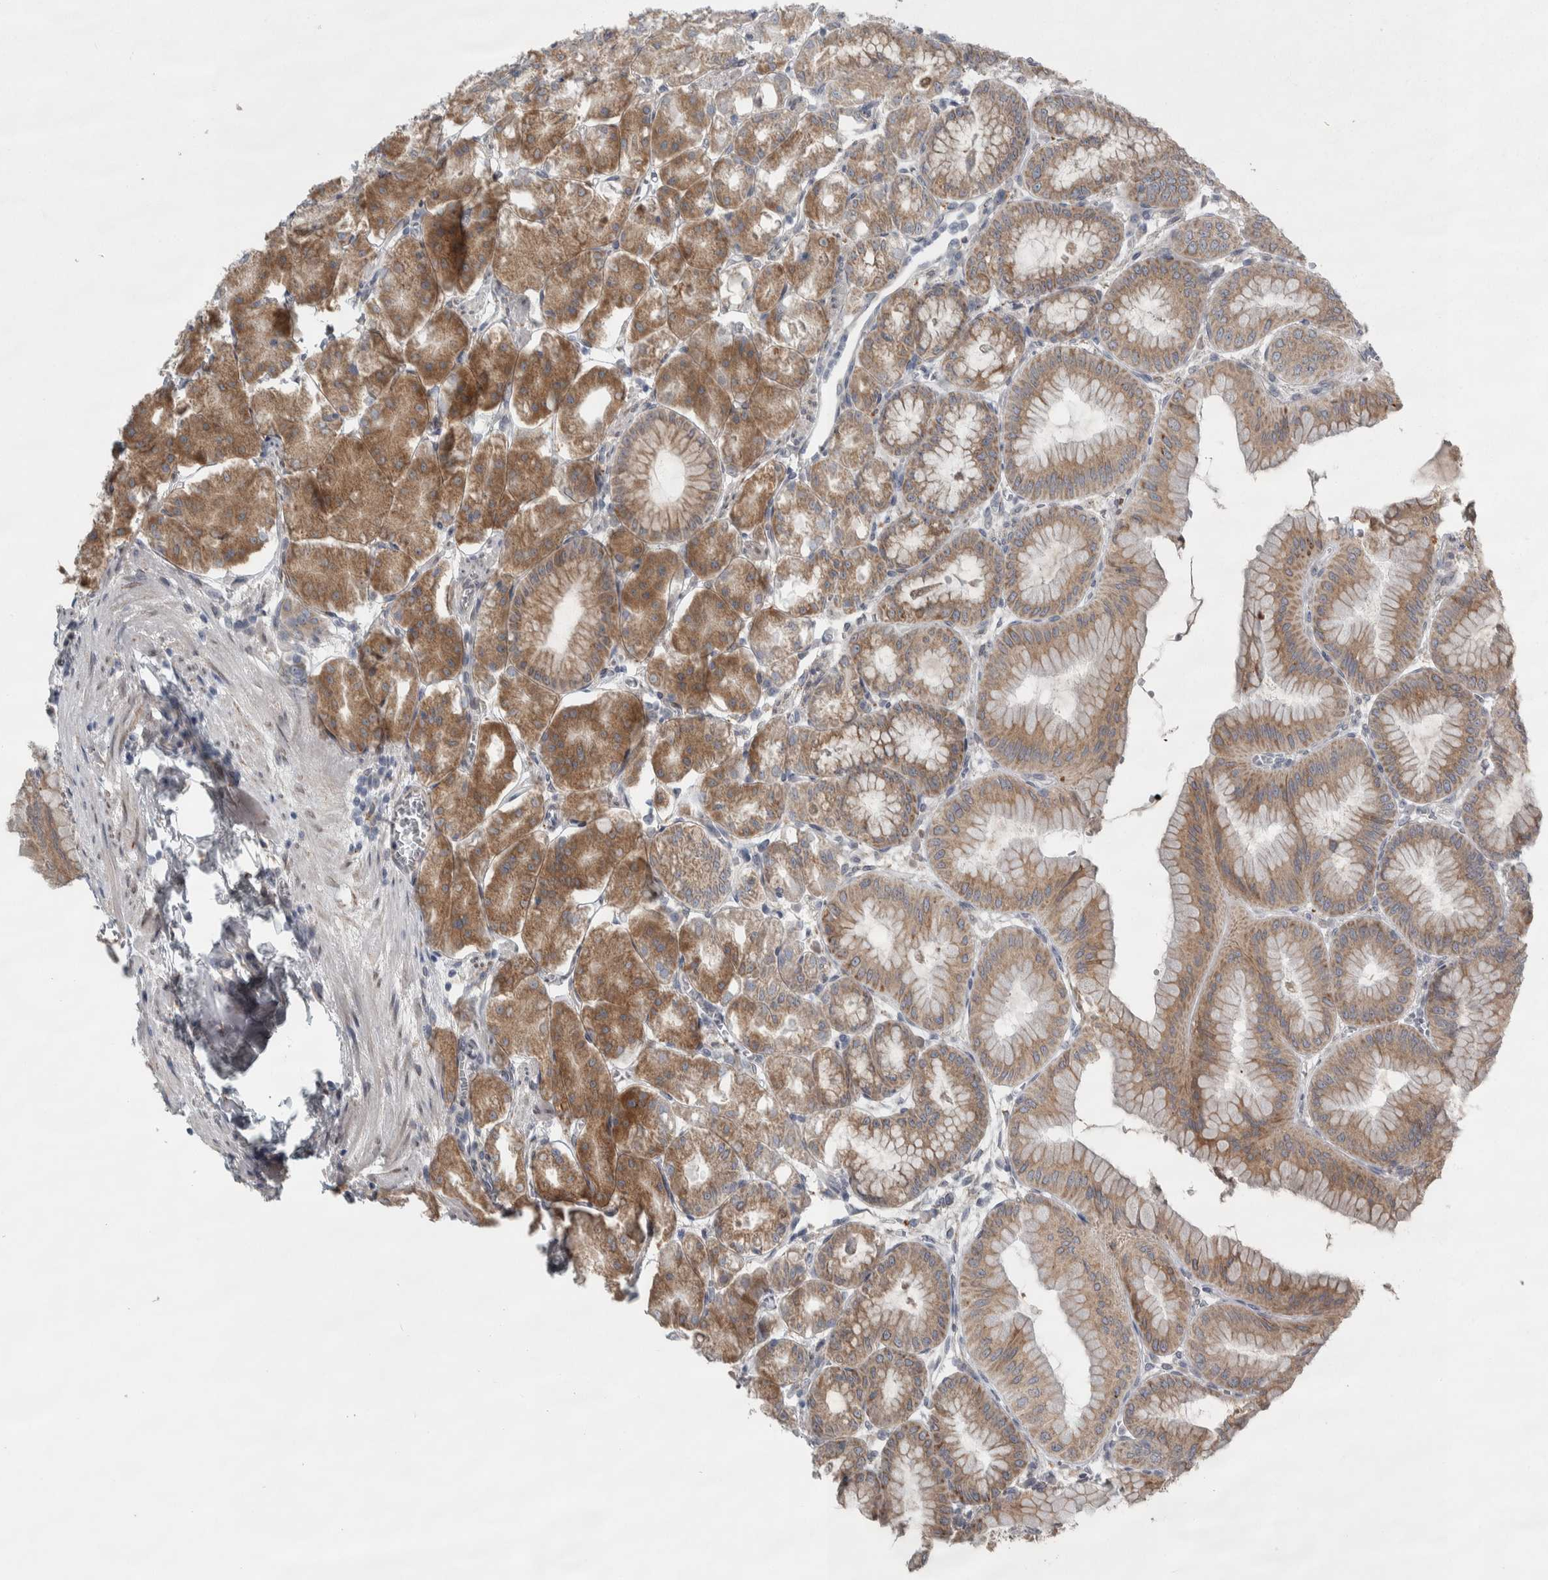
{"staining": {"intensity": "moderate", "quantity": ">75%", "location": "cytoplasmic/membranous"}, "tissue": "stomach", "cell_type": "Glandular cells", "image_type": "normal", "snomed": [{"axis": "morphology", "description": "Normal tissue, NOS"}, {"axis": "topography", "description": "Stomach, lower"}], "caption": "An immunohistochemistry (IHC) micrograph of benign tissue is shown. Protein staining in brown highlights moderate cytoplasmic/membranous positivity in stomach within glandular cells. The staining is performed using DAB (3,3'-diaminobenzidine) brown chromogen to label protein expression. The nuclei are counter-stained blue using hematoxylin.", "gene": "SIGMAR1", "patient": {"sex": "male", "age": 71}}